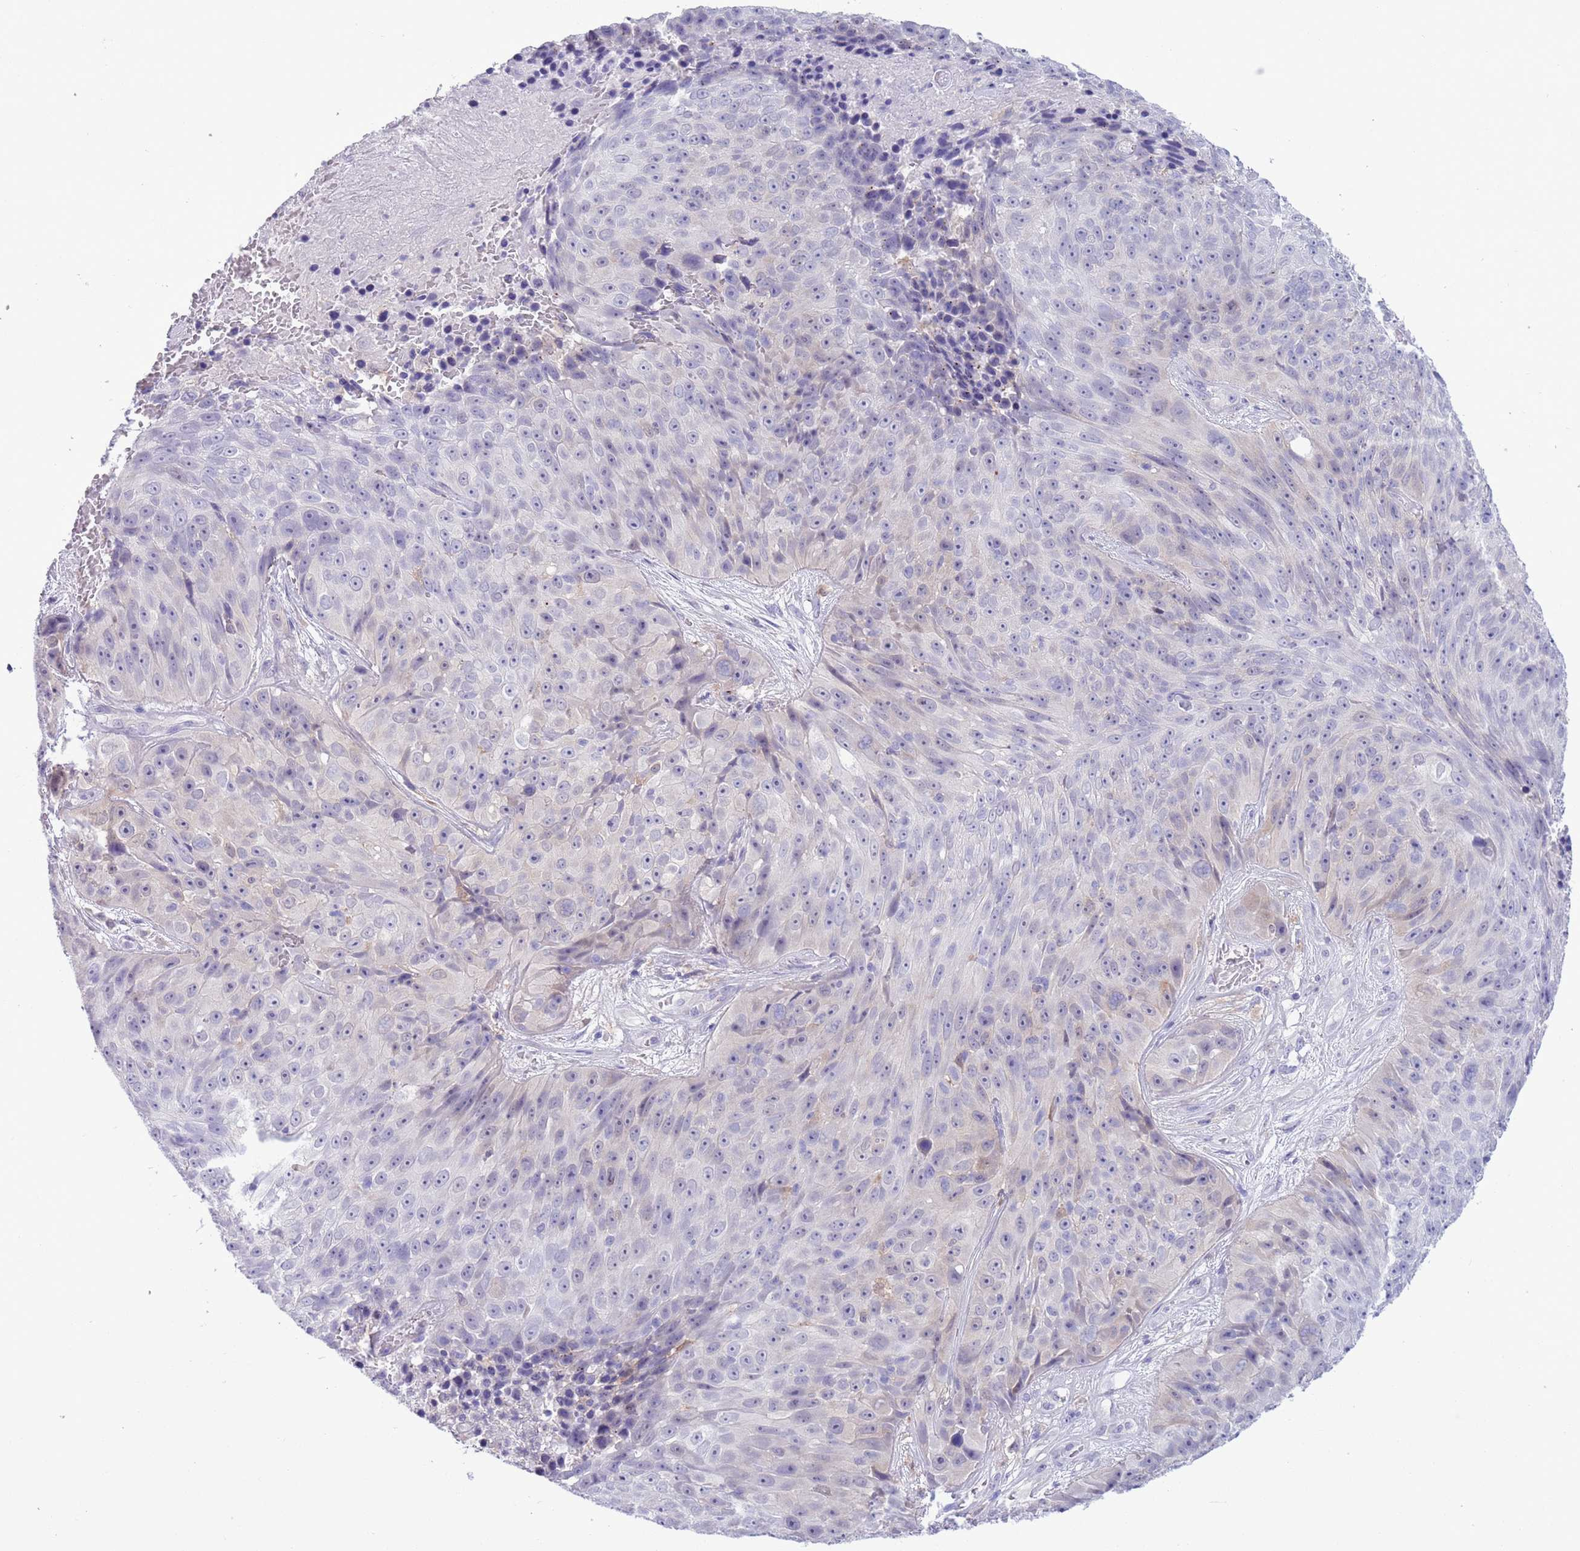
{"staining": {"intensity": "negative", "quantity": "none", "location": "none"}, "tissue": "skin cancer", "cell_type": "Tumor cells", "image_type": "cancer", "snomed": [{"axis": "morphology", "description": "Squamous cell carcinoma, NOS"}, {"axis": "topography", "description": "Skin"}], "caption": "IHC histopathology image of neoplastic tissue: skin squamous cell carcinoma stained with DAB reveals no significant protein positivity in tumor cells.", "gene": "PFKFB2", "patient": {"sex": "female", "age": 87}}